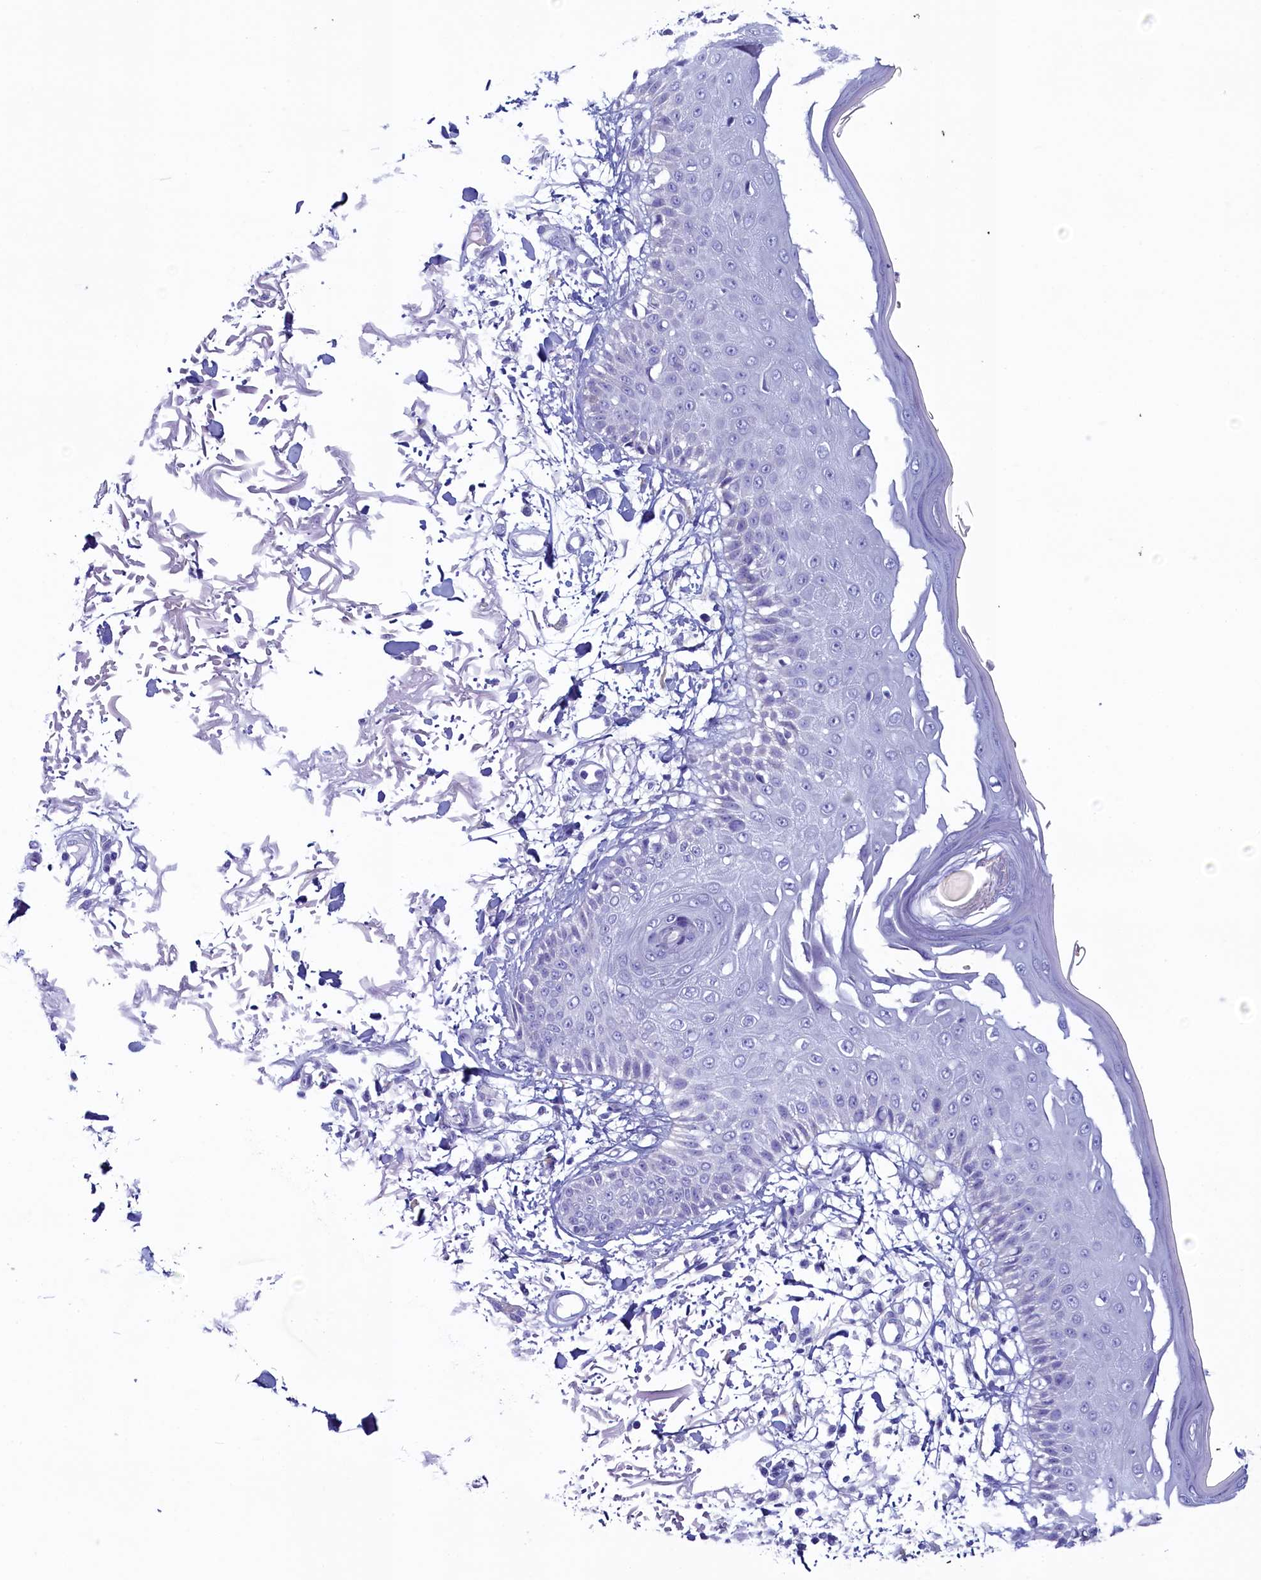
{"staining": {"intensity": "negative", "quantity": "none", "location": "none"}, "tissue": "skin", "cell_type": "Fibroblasts", "image_type": "normal", "snomed": [{"axis": "morphology", "description": "Normal tissue, NOS"}, {"axis": "morphology", "description": "Squamous cell carcinoma, NOS"}, {"axis": "topography", "description": "Skin"}, {"axis": "topography", "description": "Peripheral nerve tissue"}], "caption": "Skin stained for a protein using immunohistochemistry (IHC) shows no expression fibroblasts.", "gene": "SKA3", "patient": {"sex": "male", "age": 83}}